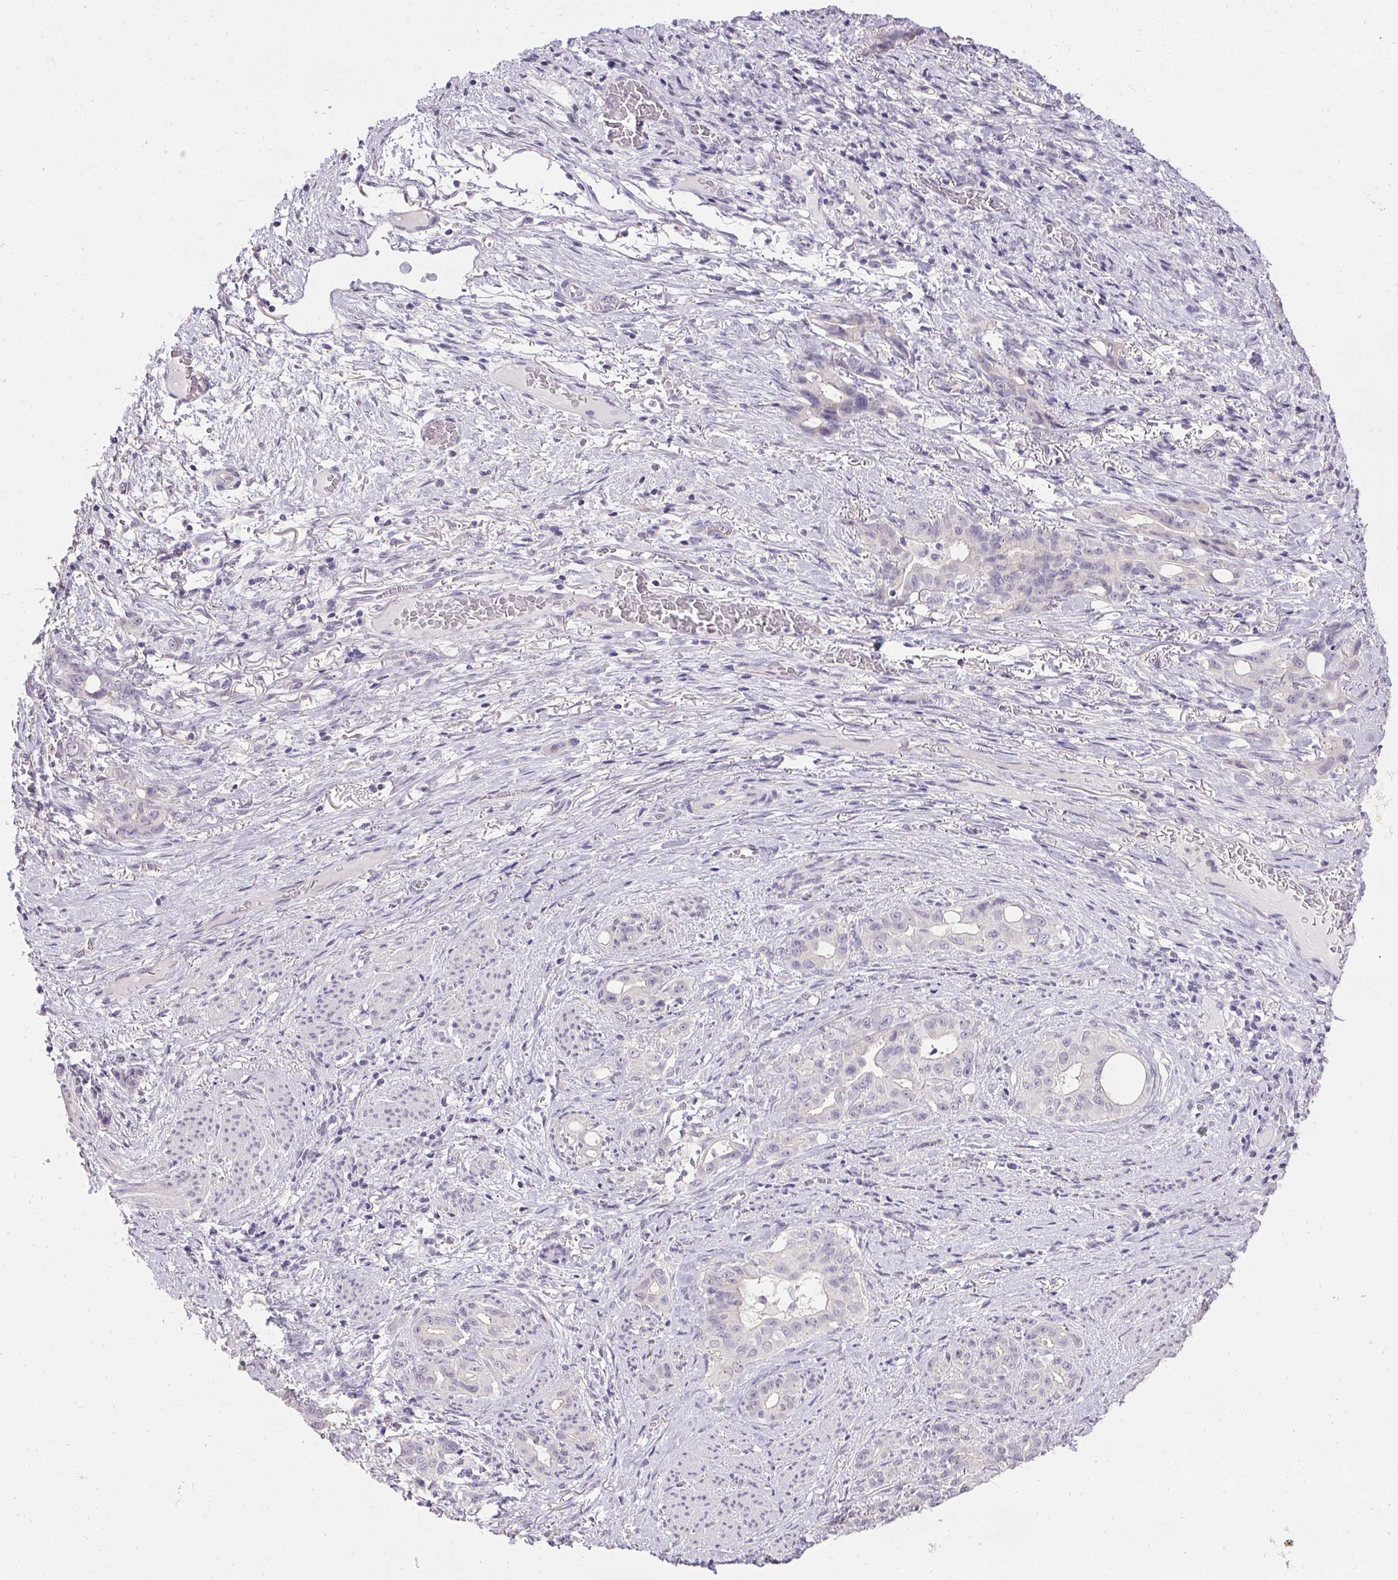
{"staining": {"intensity": "negative", "quantity": "none", "location": "none"}, "tissue": "stomach cancer", "cell_type": "Tumor cells", "image_type": "cancer", "snomed": [{"axis": "morphology", "description": "Normal tissue, NOS"}, {"axis": "morphology", "description": "Adenocarcinoma, NOS"}, {"axis": "topography", "description": "Esophagus"}, {"axis": "topography", "description": "Stomach, upper"}], "caption": "Micrograph shows no significant protein staining in tumor cells of stomach cancer.", "gene": "PMEL", "patient": {"sex": "male", "age": 62}}